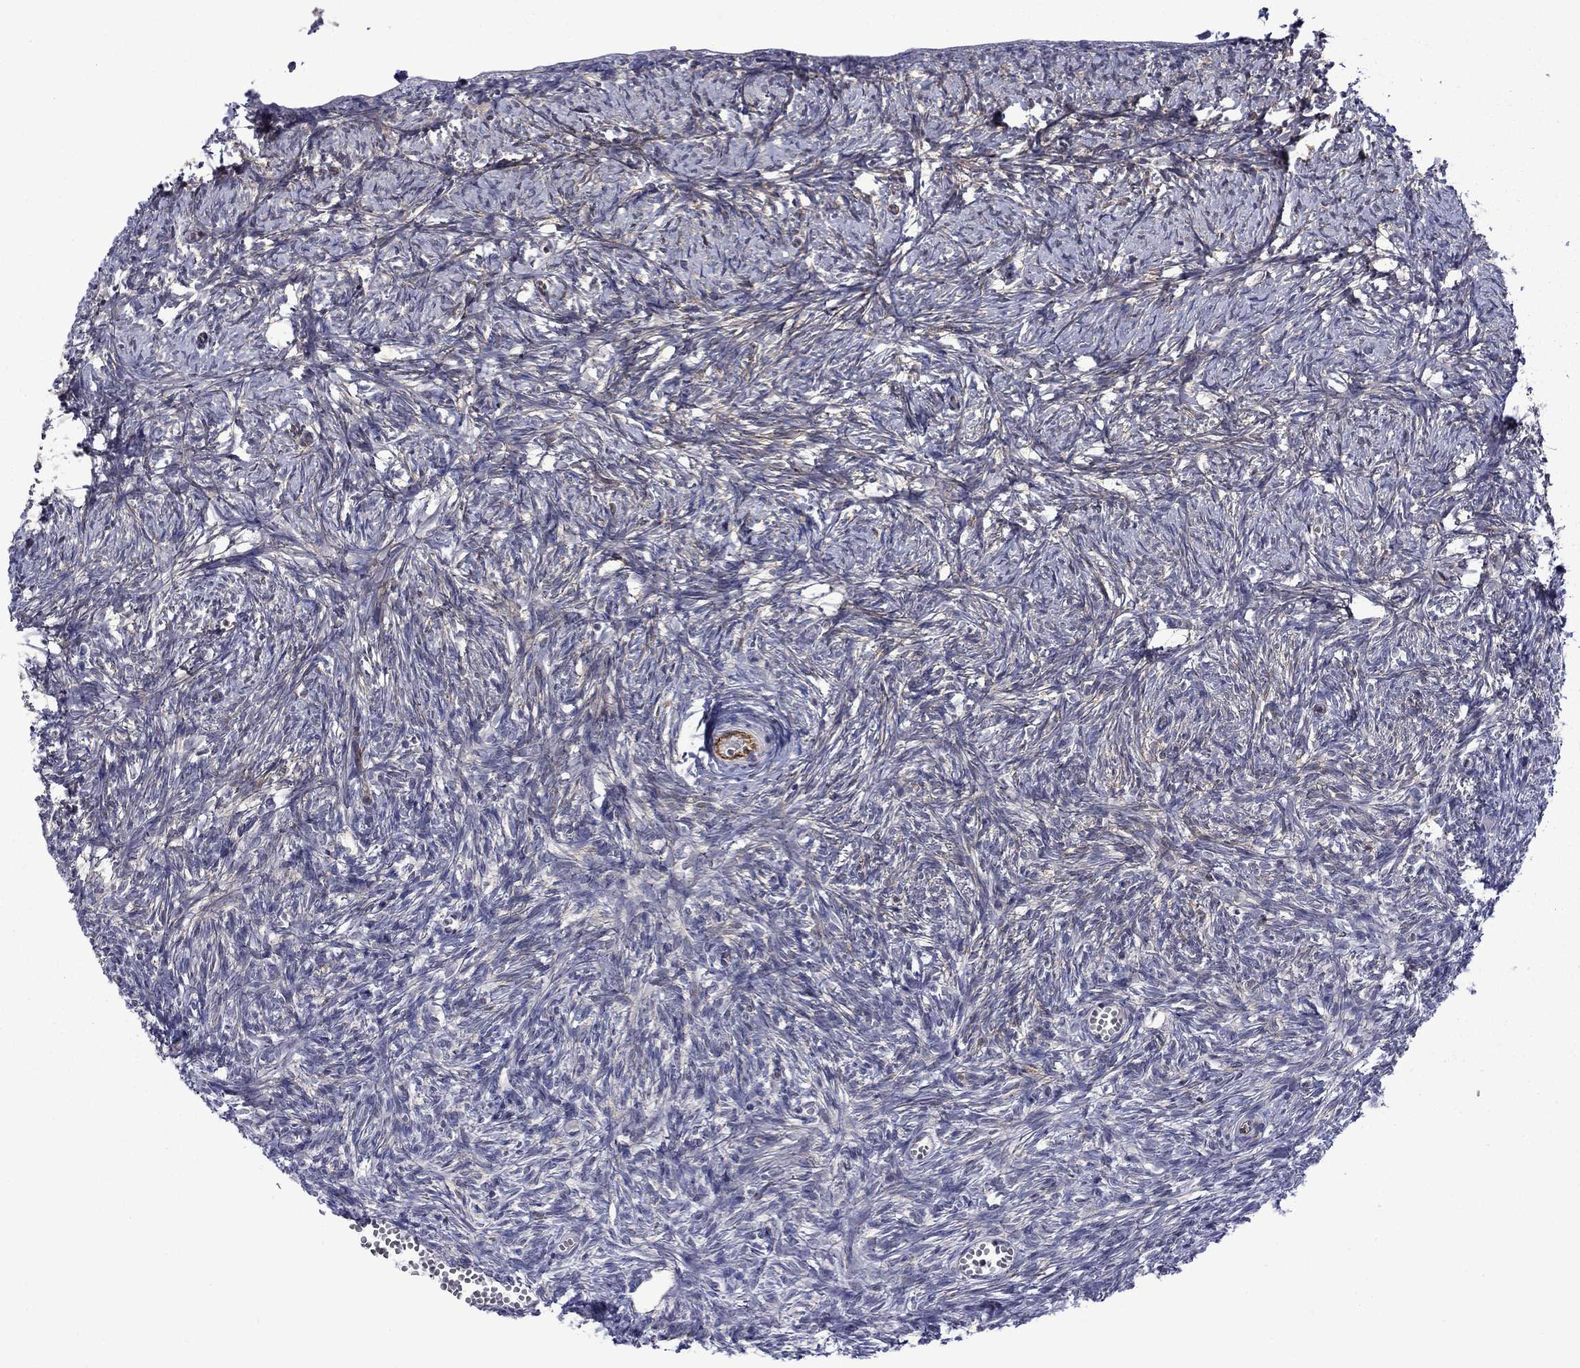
{"staining": {"intensity": "strong", "quantity": ">75%", "location": "cytoplasmic/membranous"}, "tissue": "ovary", "cell_type": "Follicle cells", "image_type": "normal", "snomed": [{"axis": "morphology", "description": "Normal tissue, NOS"}, {"axis": "topography", "description": "Ovary"}], "caption": "Ovary stained for a protein exhibits strong cytoplasmic/membranous positivity in follicle cells. Immunohistochemistry stains the protein of interest in brown and the nuclei are stained blue.", "gene": "LMO7", "patient": {"sex": "female", "age": 43}}